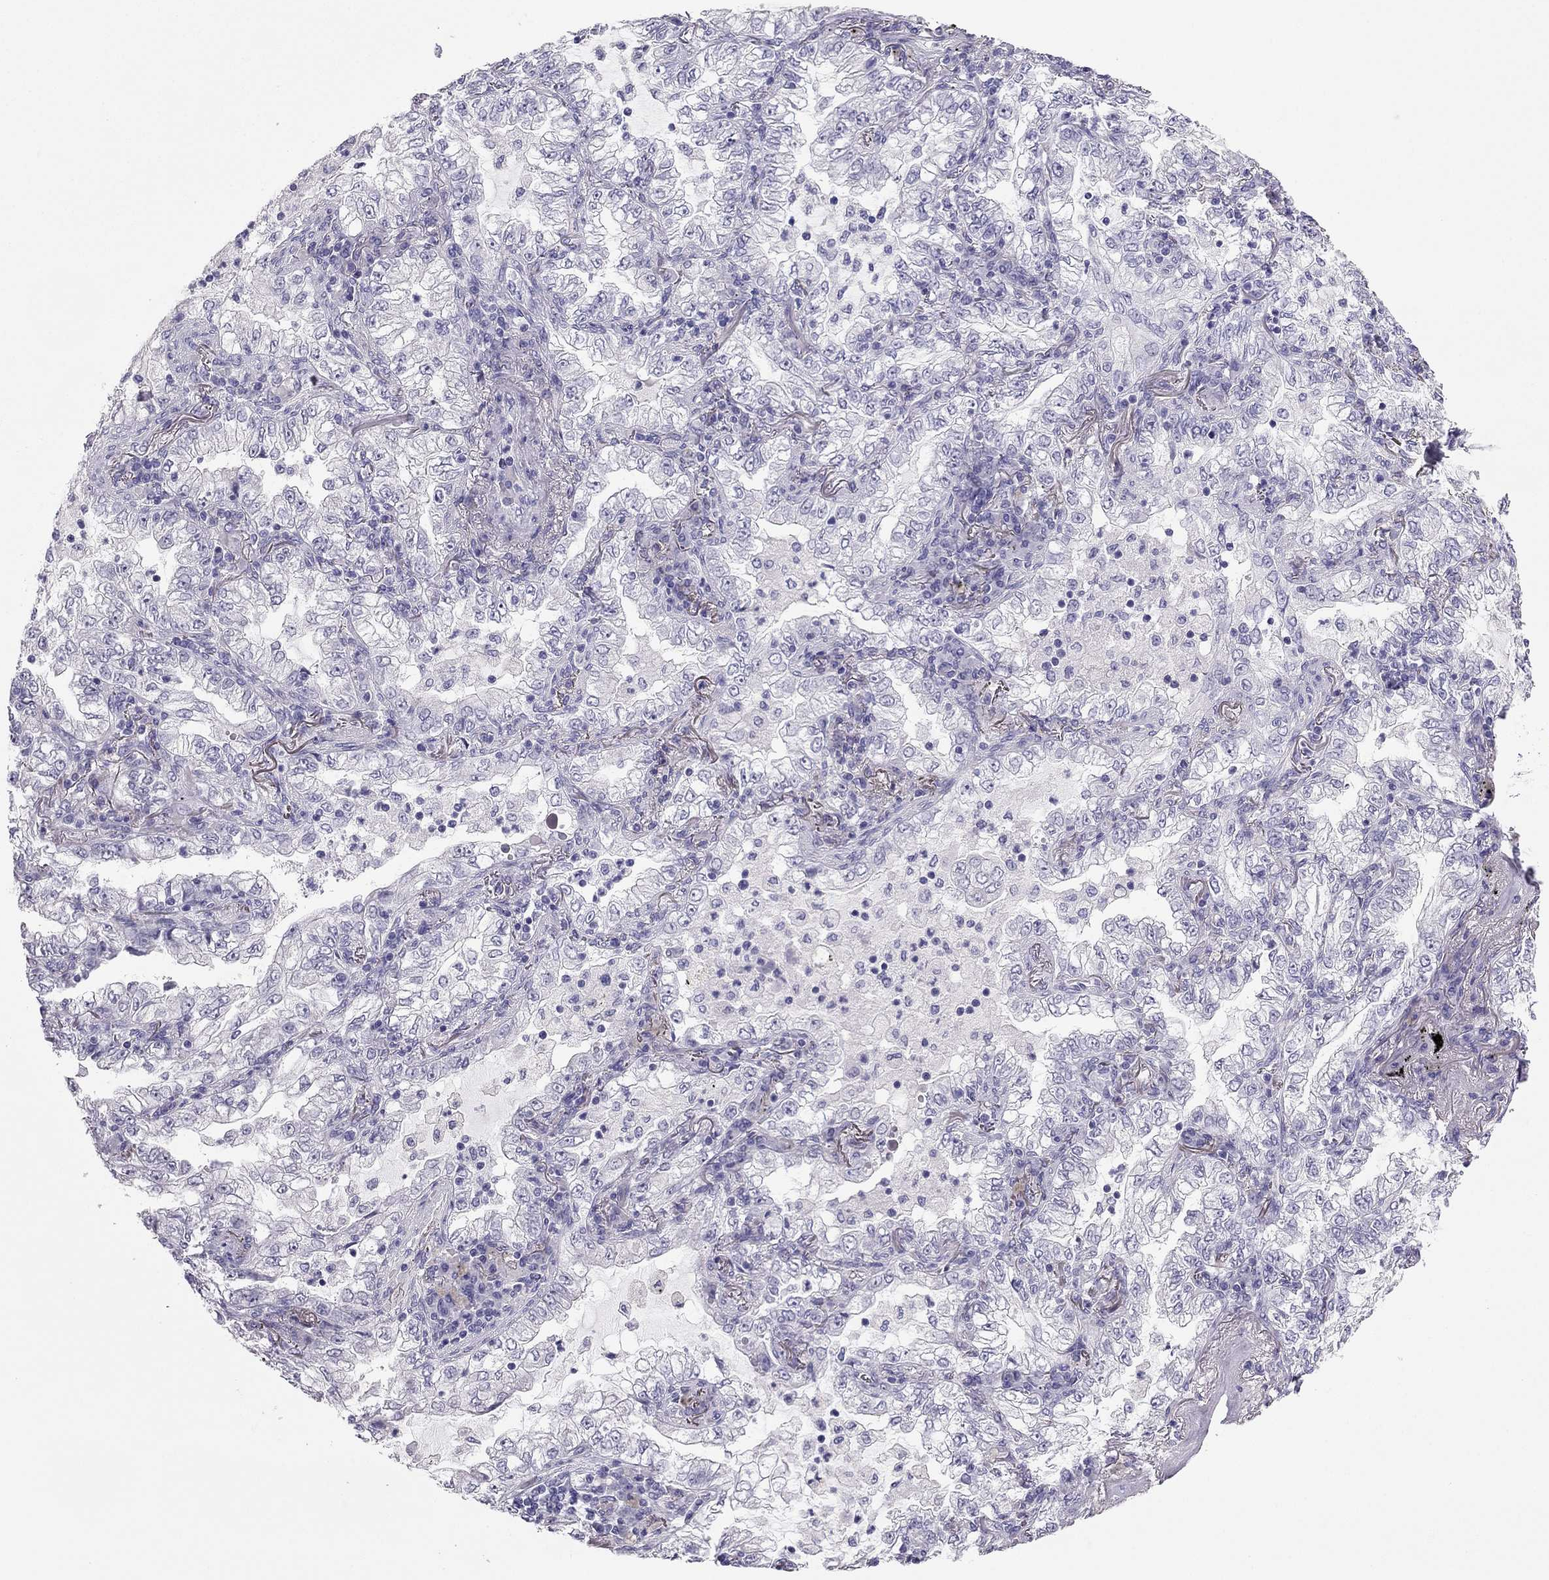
{"staining": {"intensity": "negative", "quantity": "none", "location": "none"}, "tissue": "lung cancer", "cell_type": "Tumor cells", "image_type": "cancer", "snomed": [{"axis": "morphology", "description": "Adenocarcinoma, NOS"}, {"axis": "topography", "description": "Lung"}], "caption": "An image of human adenocarcinoma (lung) is negative for staining in tumor cells.", "gene": "PDE6A", "patient": {"sex": "female", "age": 73}}